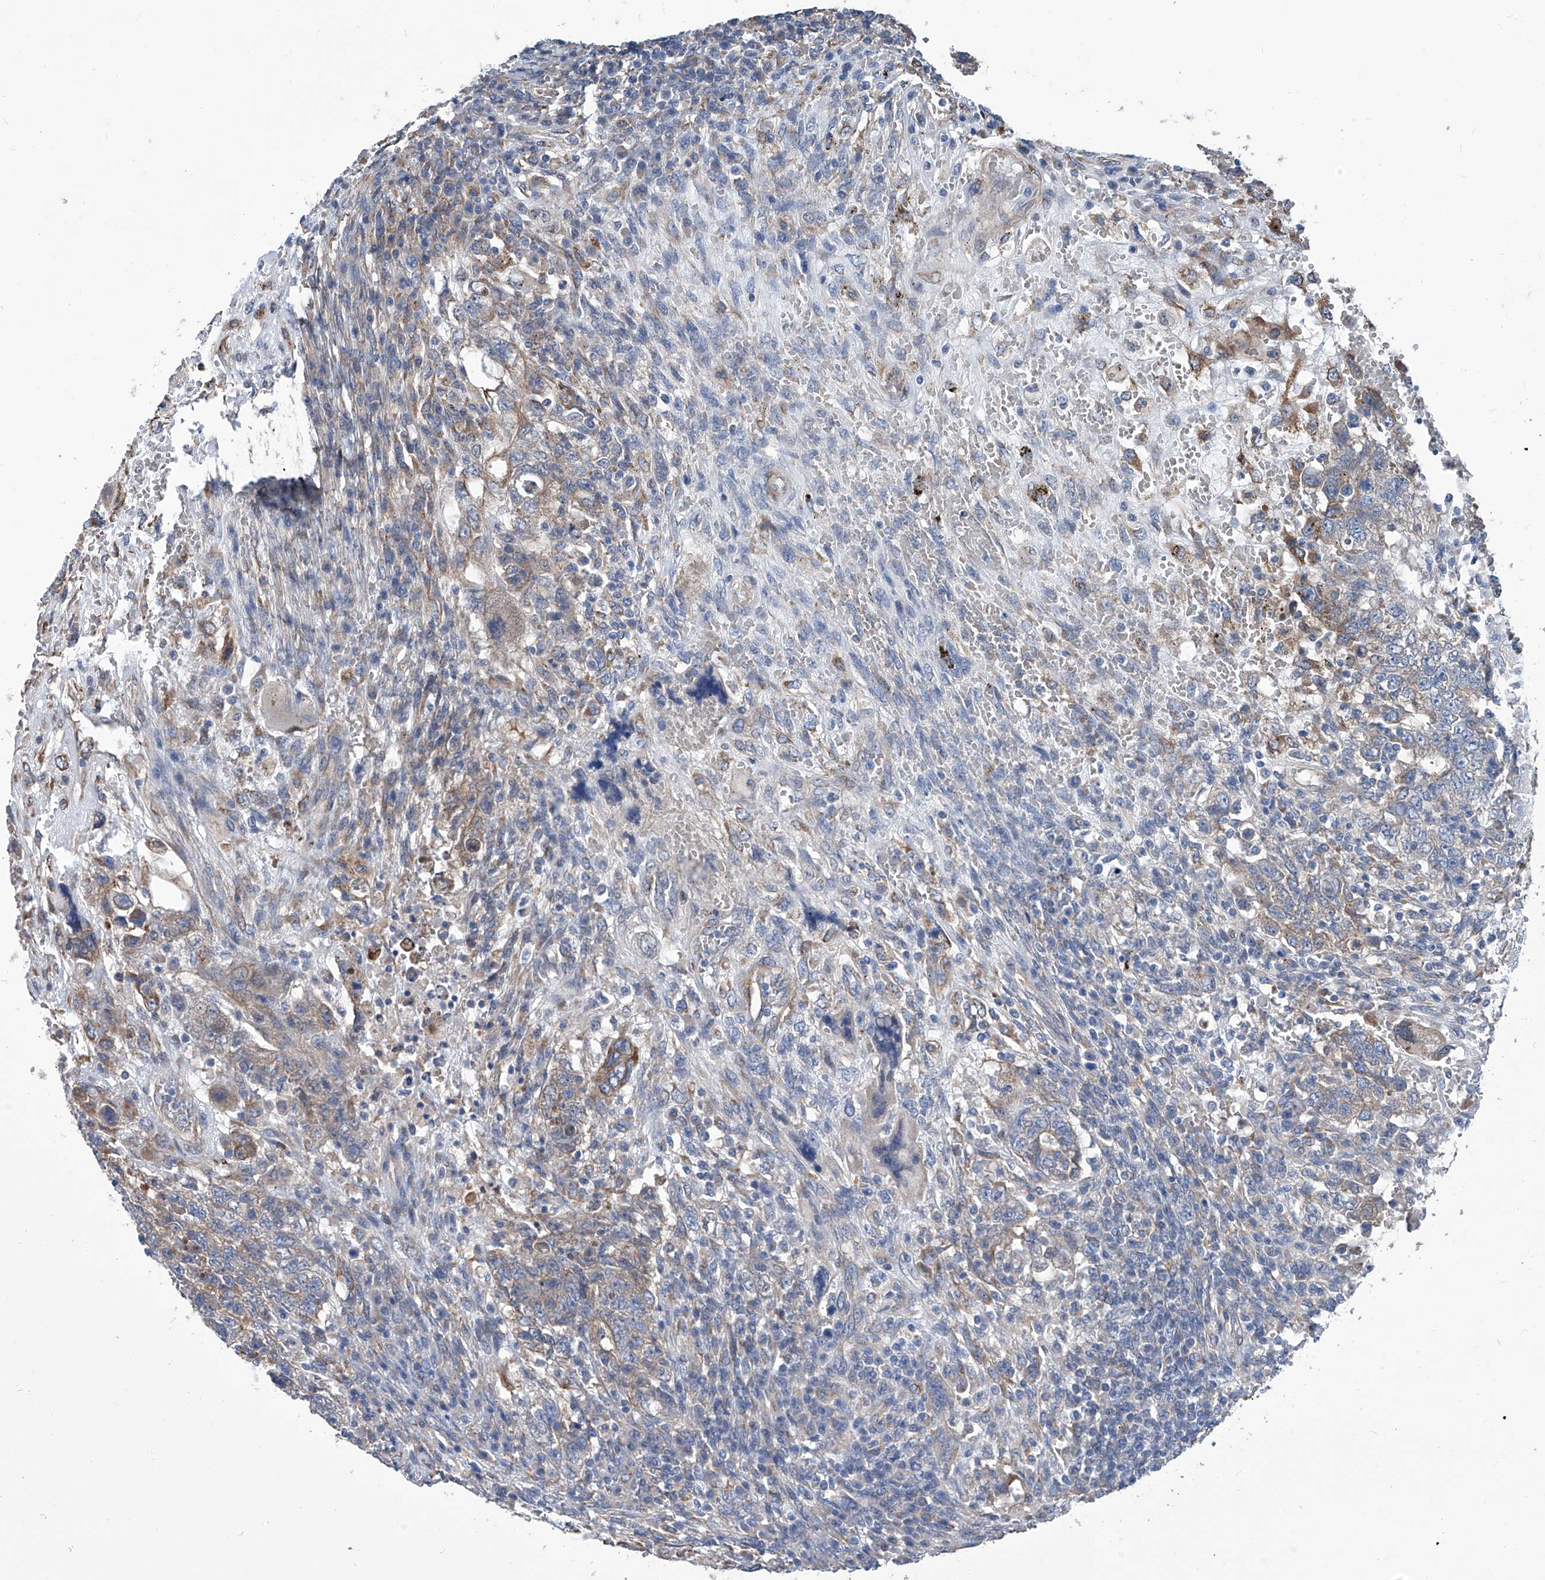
{"staining": {"intensity": "weak", "quantity": "25%-75%", "location": "cytoplasmic/membranous"}, "tissue": "testis cancer", "cell_type": "Tumor cells", "image_type": "cancer", "snomed": [{"axis": "morphology", "description": "Carcinoma, Embryonal, NOS"}, {"axis": "topography", "description": "Testis"}], "caption": "Brown immunohistochemical staining in embryonal carcinoma (testis) displays weak cytoplasmic/membranous staining in approximately 25%-75% of tumor cells.", "gene": "SMS", "patient": {"sex": "male", "age": 26}}